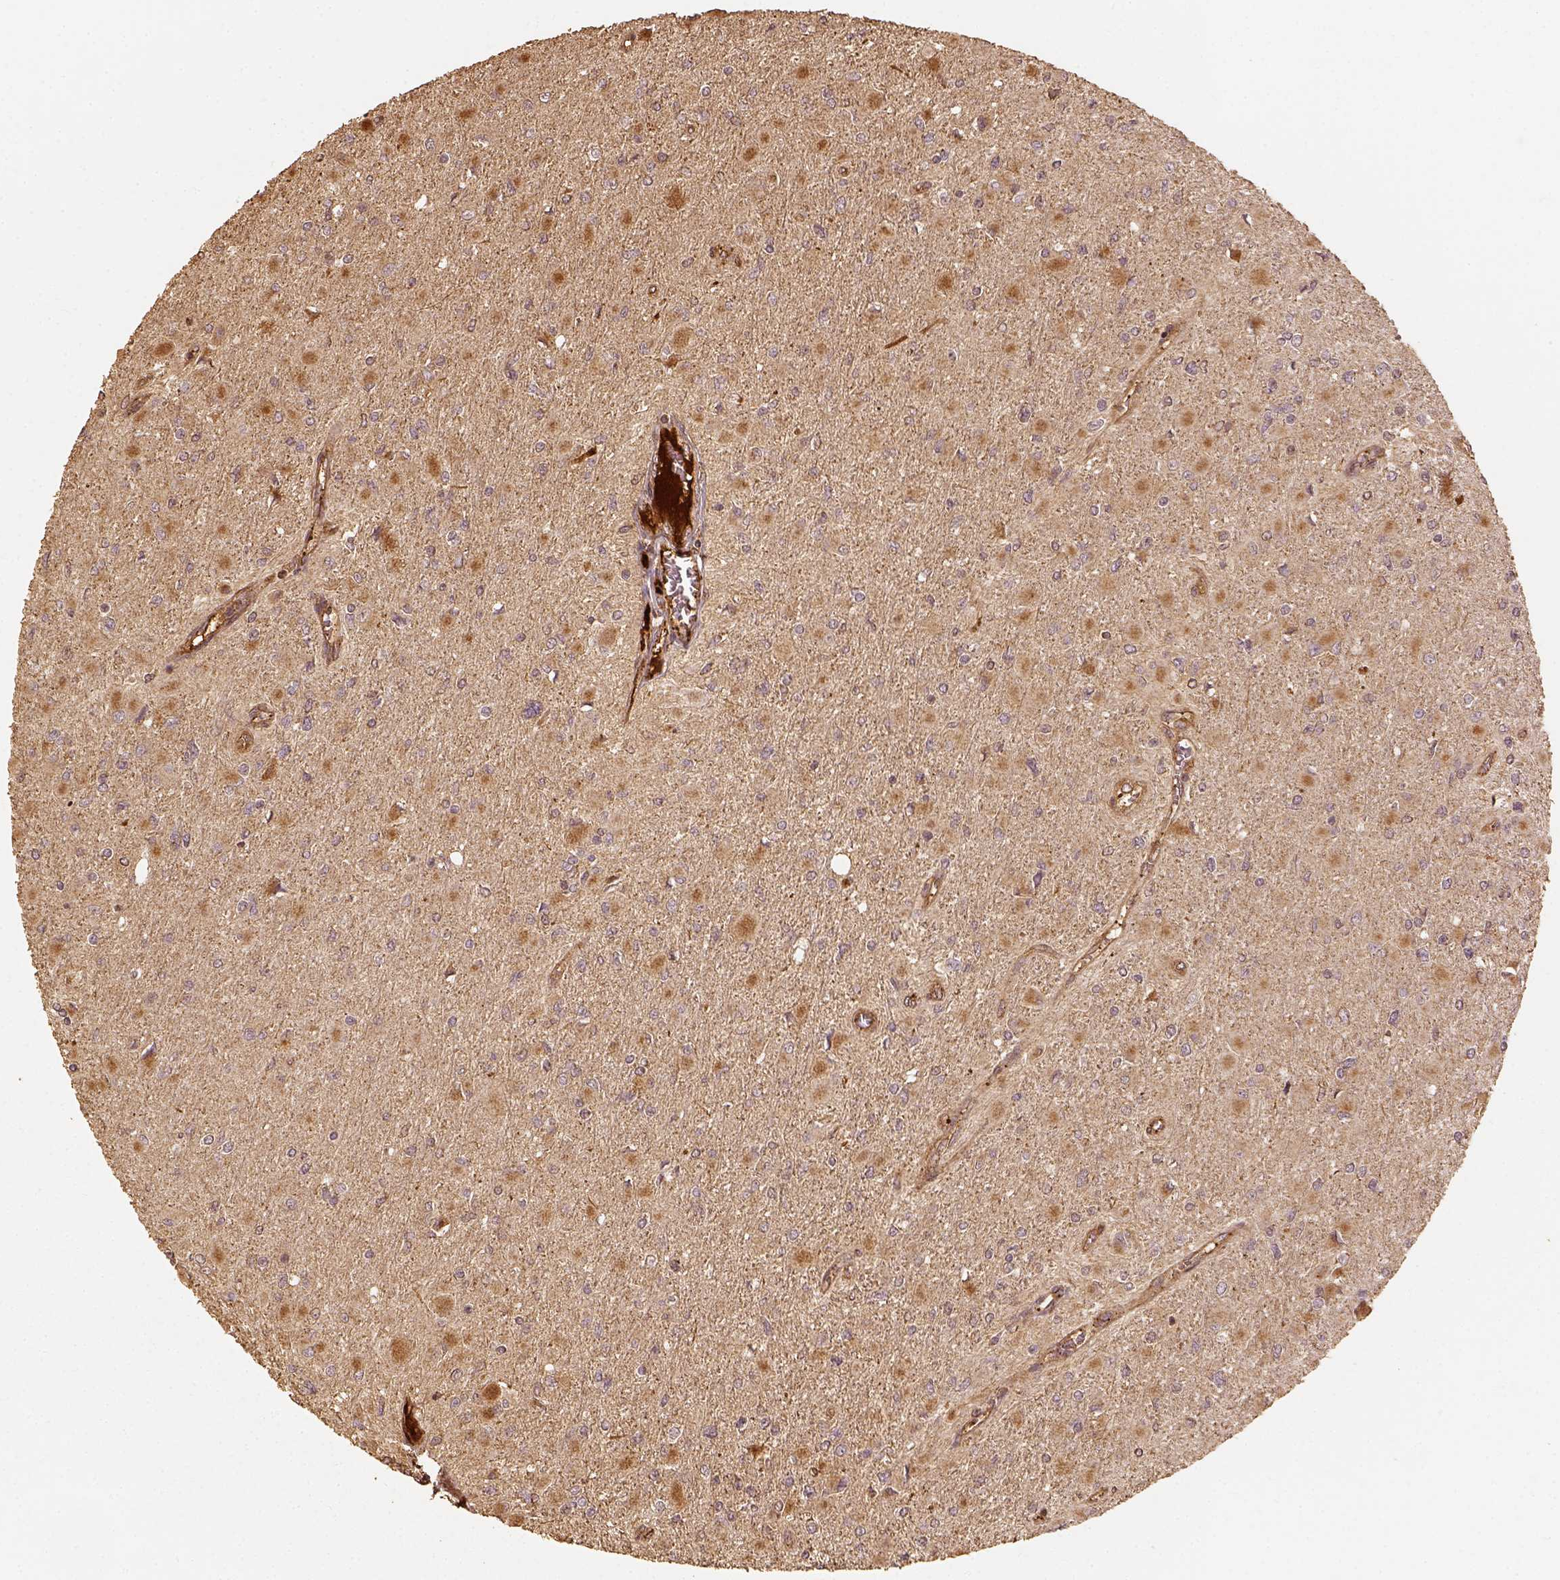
{"staining": {"intensity": "weak", "quantity": ">75%", "location": "cytoplasmic/membranous"}, "tissue": "glioma", "cell_type": "Tumor cells", "image_type": "cancer", "snomed": [{"axis": "morphology", "description": "Glioma, malignant, High grade"}, {"axis": "topography", "description": "Cerebral cortex"}], "caption": "IHC photomicrograph of neoplastic tissue: human malignant glioma (high-grade) stained using IHC reveals low levels of weak protein expression localized specifically in the cytoplasmic/membranous of tumor cells, appearing as a cytoplasmic/membranous brown color.", "gene": "VEGFA", "patient": {"sex": "female", "age": 36}}